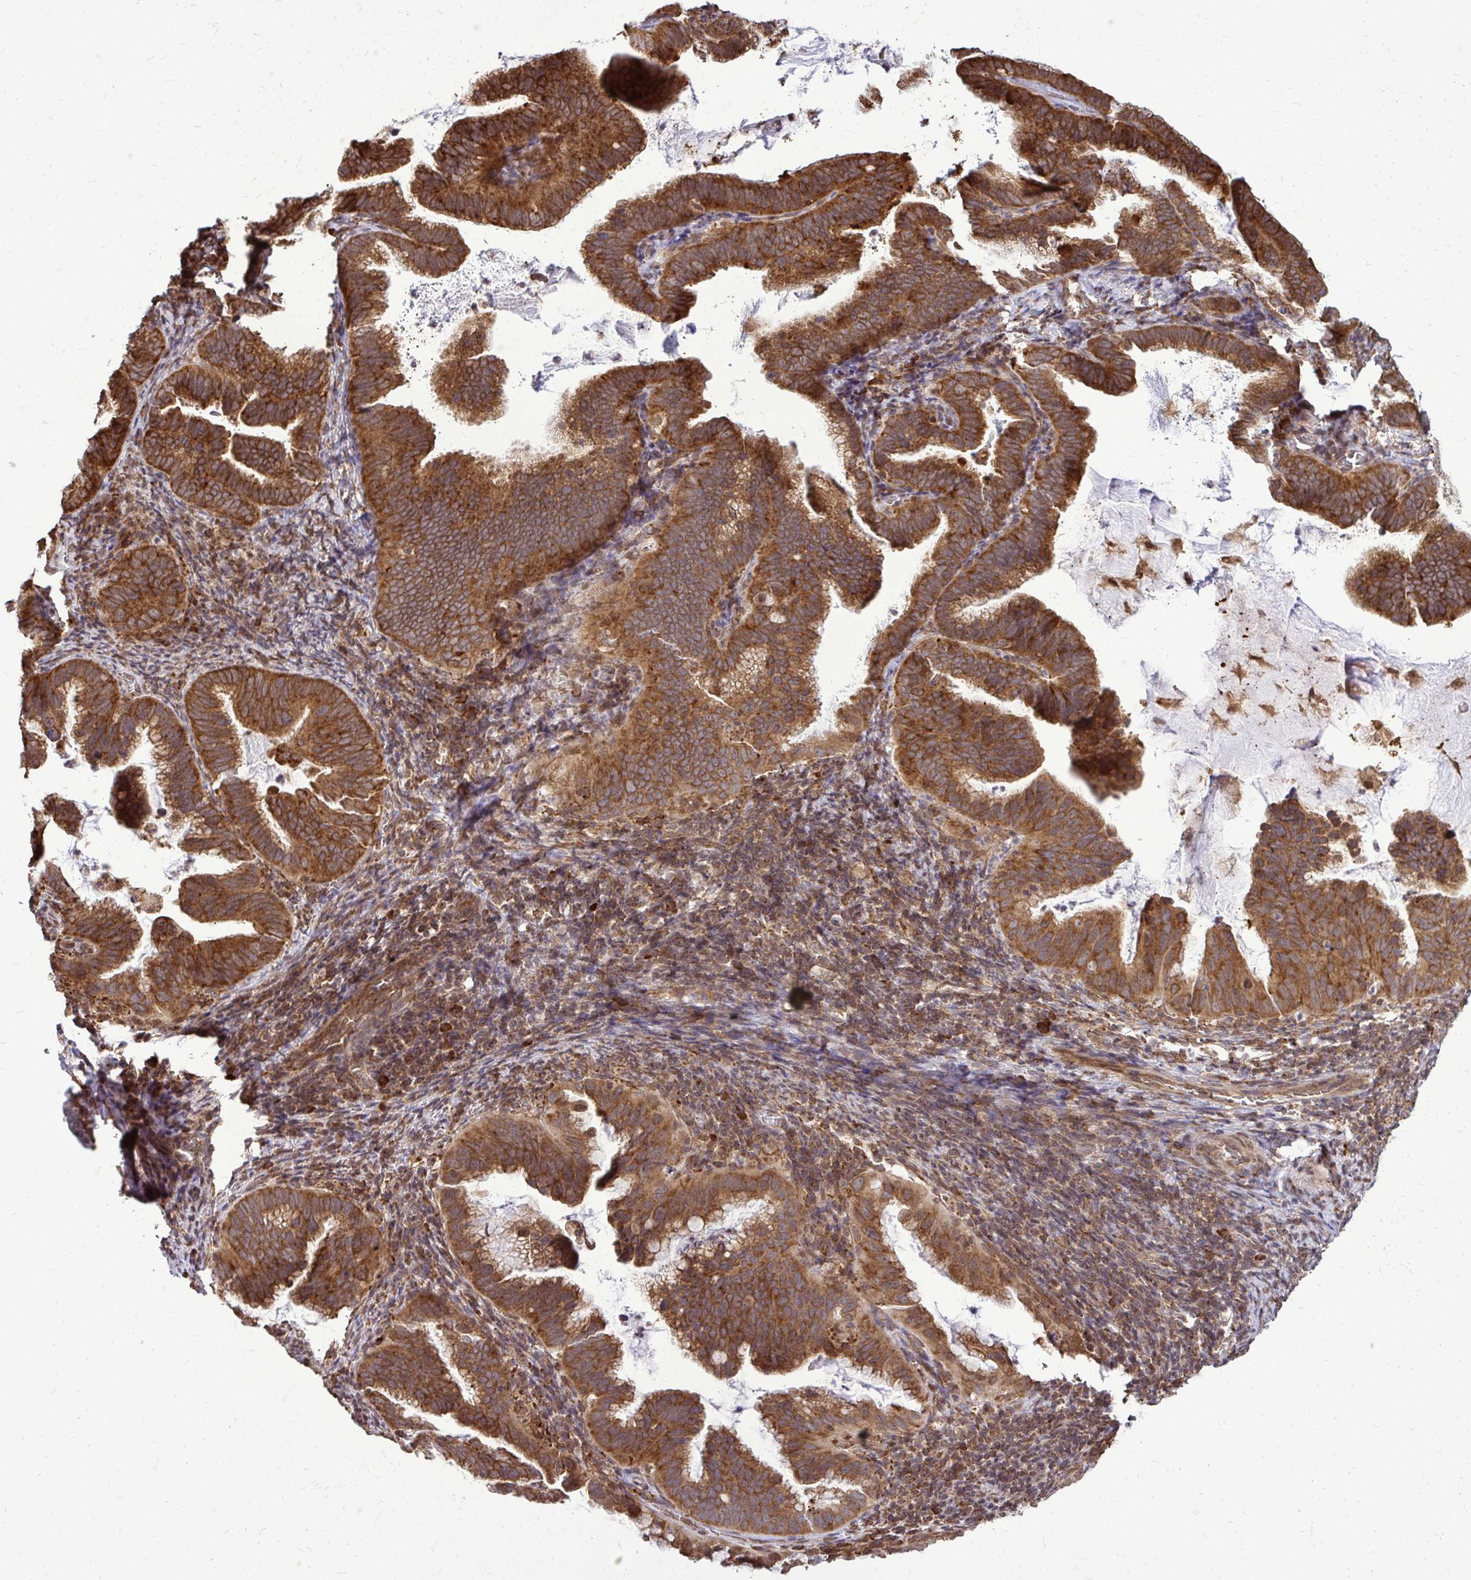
{"staining": {"intensity": "moderate", "quantity": ">75%", "location": "cytoplasmic/membranous"}, "tissue": "cervical cancer", "cell_type": "Tumor cells", "image_type": "cancer", "snomed": [{"axis": "morphology", "description": "Adenocarcinoma, NOS"}, {"axis": "topography", "description": "Cervix"}], "caption": "Human cervical adenocarcinoma stained with a protein marker displays moderate staining in tumor cells.", "gene": "FMR1", "patient": {"sex": "female", "age": 61}}